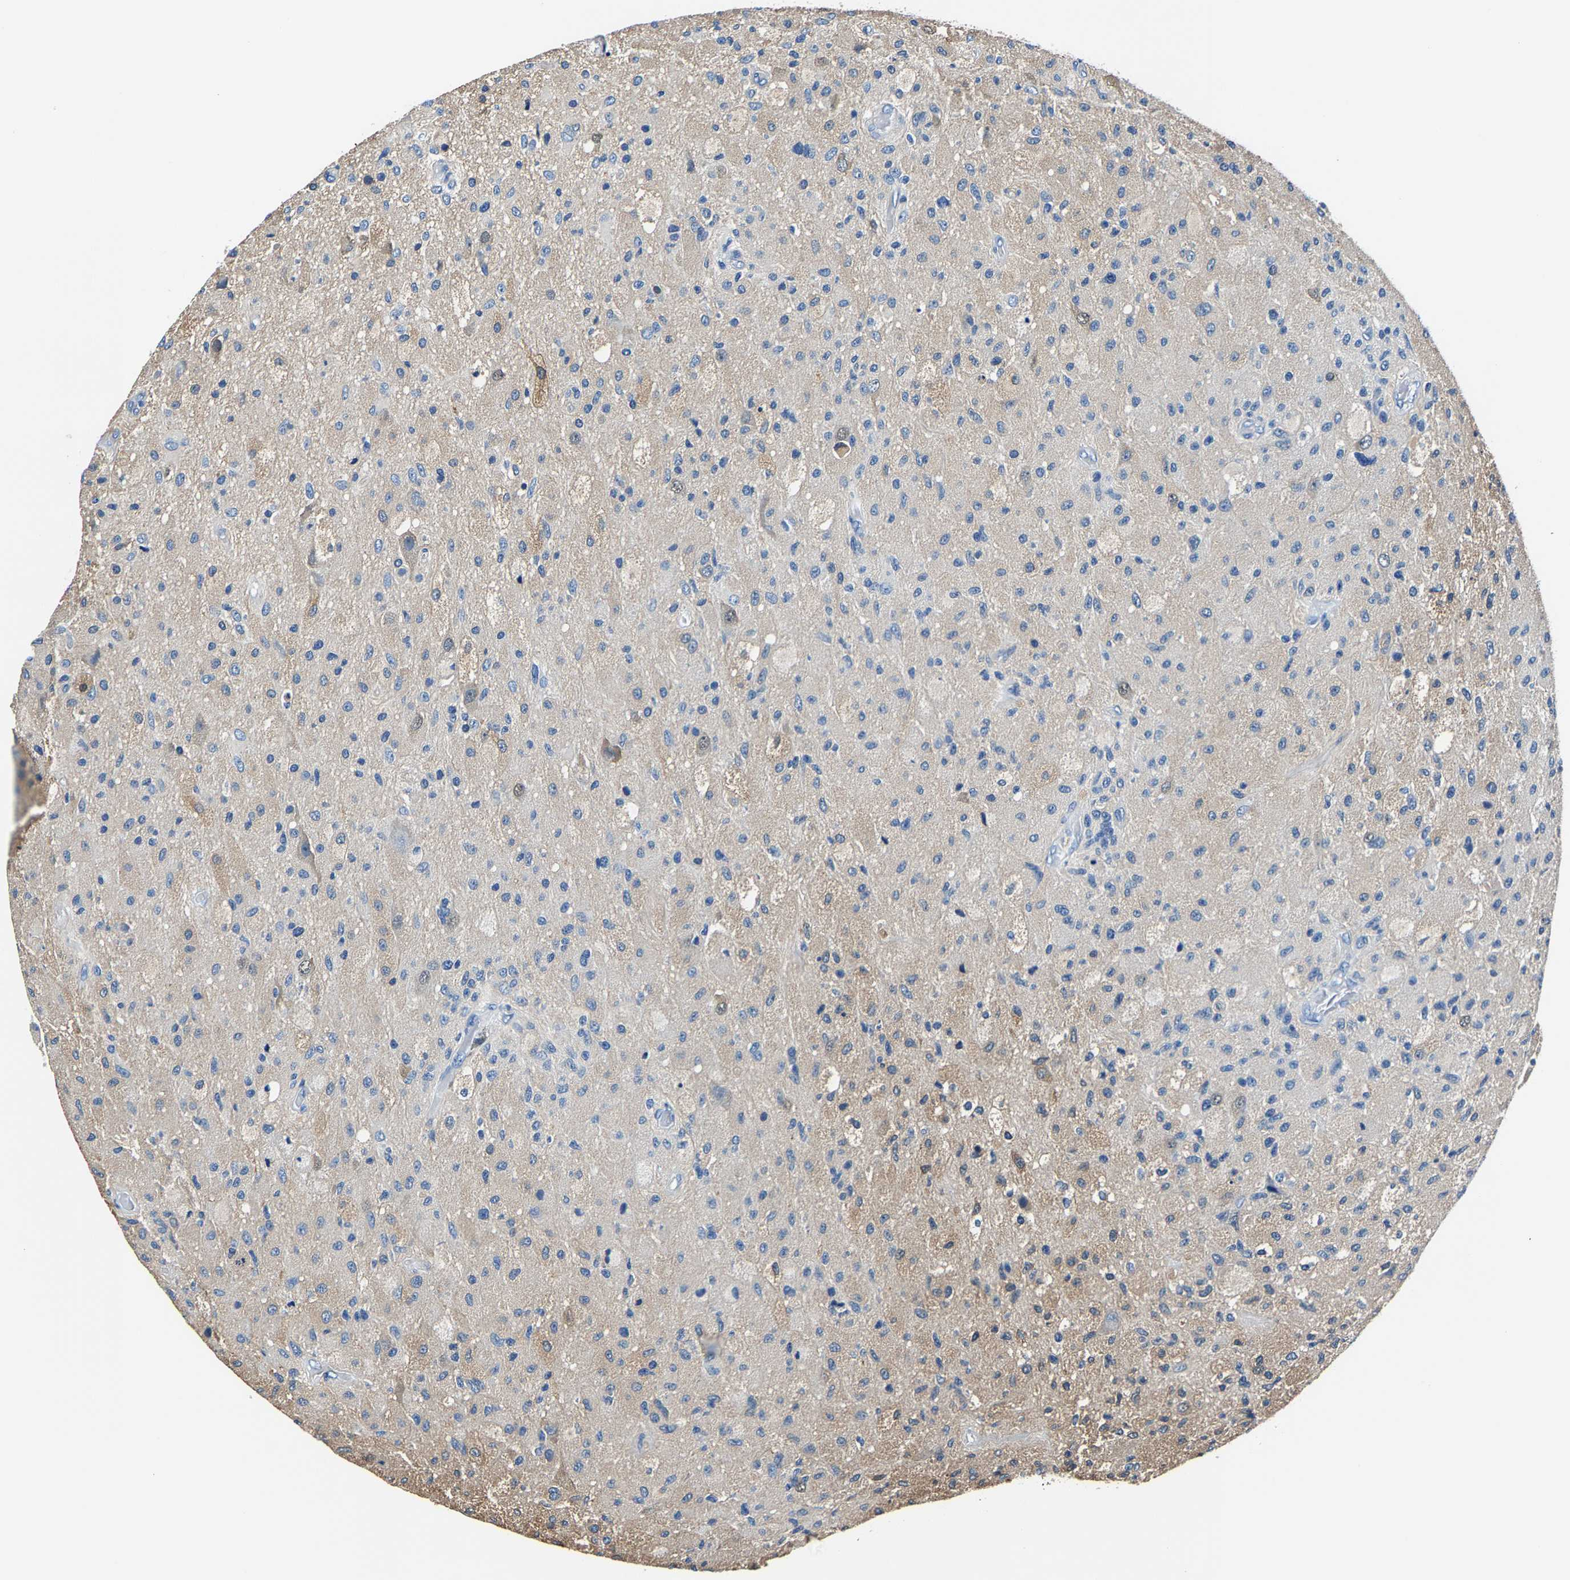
{"staining": {"intensity": "weak", "quantity": "25%-75%", "location": "cytoplasmic/membranous"}, "tissue": "glioma", "cell_type": "Tumor cells", "image_type": "cancer", "snomed": [{"axis": "morphology", "description": "Normal tissue, NOS"}, {"axis": "morphology", "description": "Glioma, malignant, High grade"}, {"axis": "topography", "description": "Cerebral cortex"}], "caption": "Immunohistochemical staining of glioma exhibits weak cytoplasmic/membranous protein expression in about 25%-75% of tumor cells.", "gene": "ALDOB", "patient": {"sex": "male", "age": 77}}